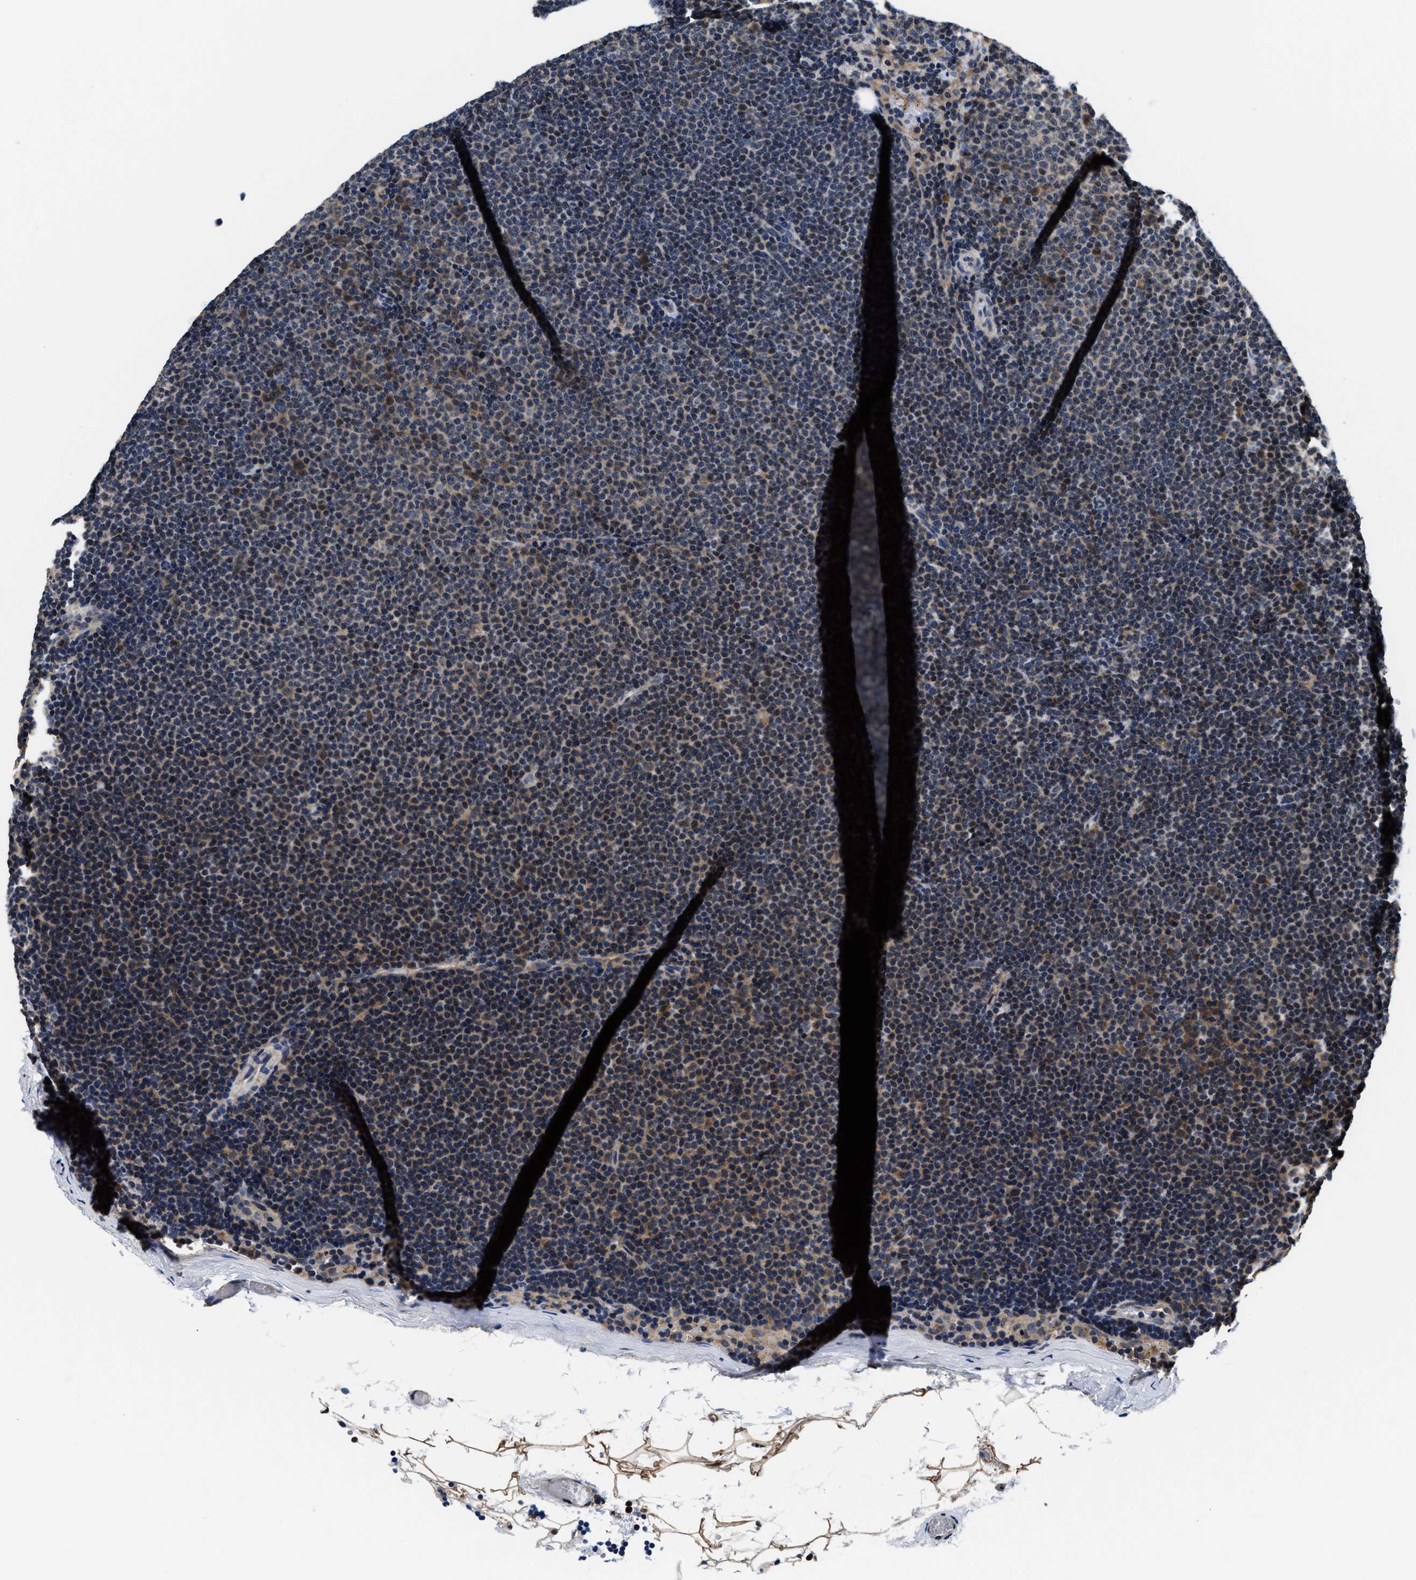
{"staining": {"intensity": "moderate", "quantity": "25%-75%", "location": "nuclear"}, "tissue": "lymphoma", "cell_type": "Tumor cells", "image_type": "cancer", "snomed": [{"axis": "morphology", "description": "Malignant lymphoma, non-Hodgkin's type, Low grade"}, {"axis": "topography", "description": "Lymph node"}], "caption": "Lymphoma stained with a protein marker shows moderate staining in tumor cells.", "gene": "PHPT1", "patient": {"sex": "female", "age": 53}}